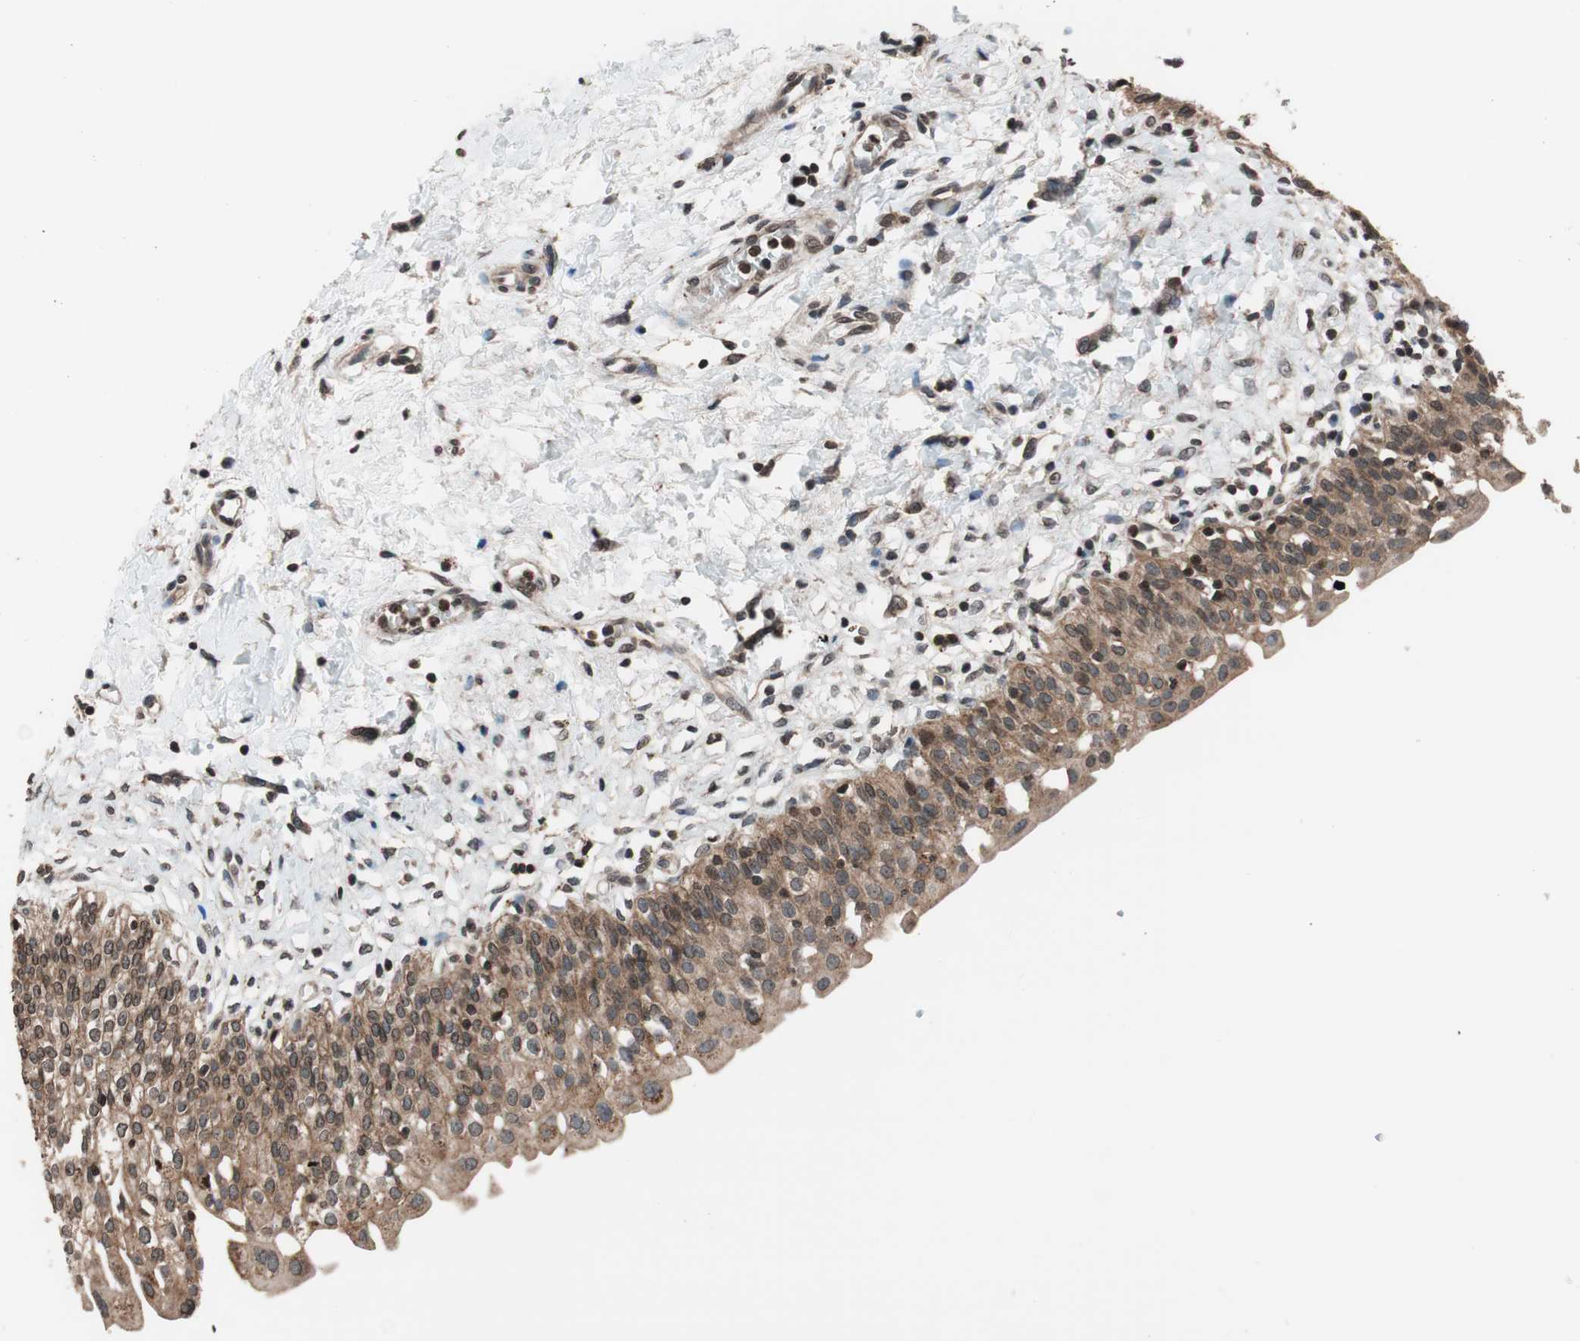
{"staining": {"intensity": "moderate", "quantity": ">75%", "location": "cytoplasmic/membranous,nuclear"}, "tissue": "urinary bladder", "cell_type": "Urothelial cells", "image_type": "normal", "snomed": [{"axis": "morphology", "description": "Normal tissue, NOS"}, {"axis": "topography", "description": "Urinary bladder"}], "caption": "Immunohistochemistry (IHC) (DAB) staining of benign urinary bladder displays moderate cytoplasmic/membranous,nuclear protein staining in approximately >75% of urothelial cells.", "gene": "RFC1", "patient": {"sex": "male", "age": 55}}